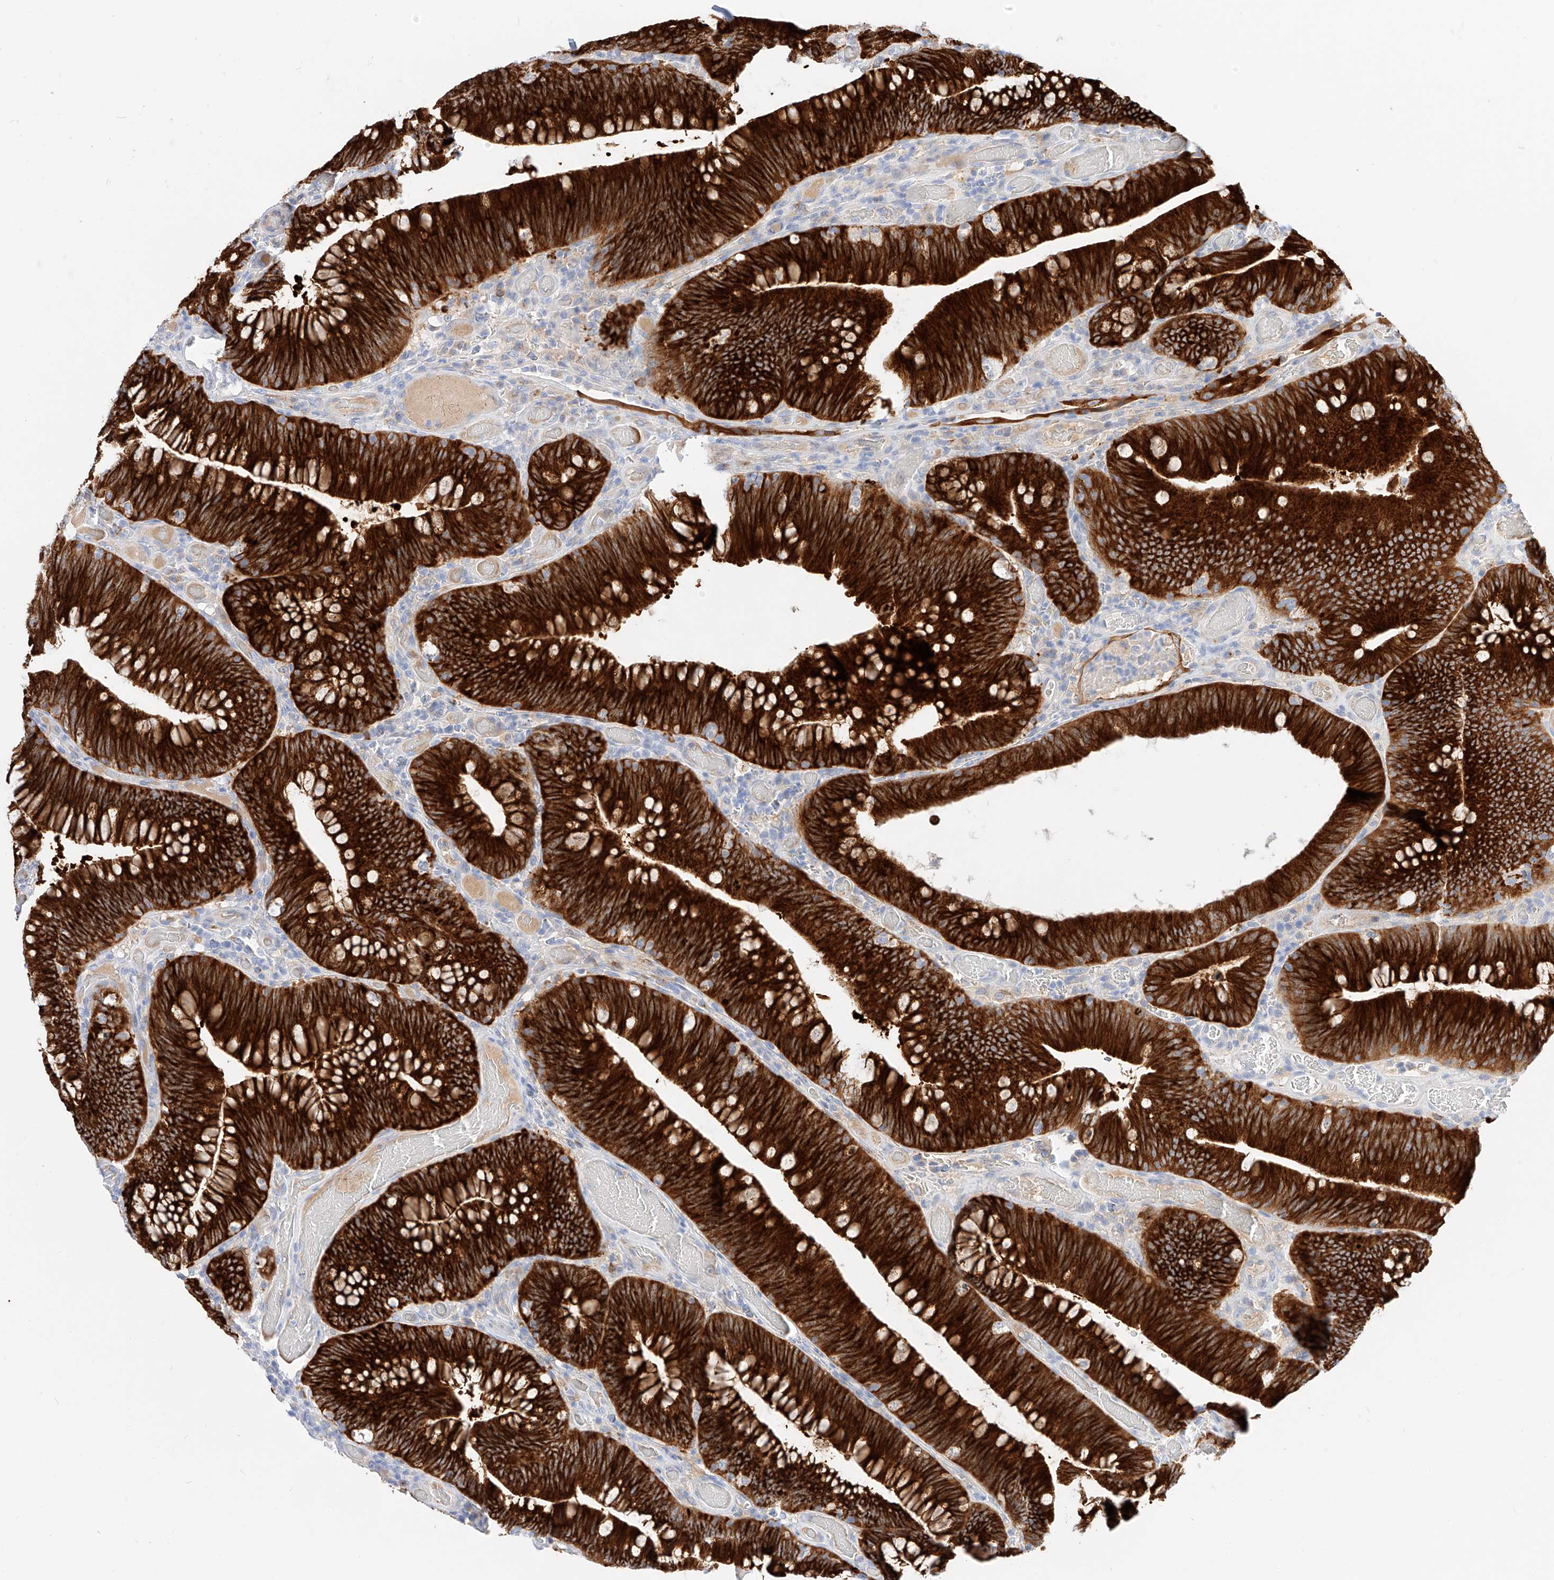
{"staining": {"intensity": "strong", "quantity": ">75%", "location": "cytoplasmic/membranous"}, "tissue": "colorectal cancer", "cell_type": "Tumor cells", "image_type": "cancer", "snomed": [{"axis": "morphology", "description": "Normal tissue, NOS"}, {"axis": "topography", "description": "Colon"}], "caption": "A high-resolution histopathology image shows immunohistochemistry staining of colorectal cancer, which shows strong cytoplasmic/membranous staining in about >75% of tumor cells.", "gene": "MAP7", "patient": {"sex": "female", "age": 82}}